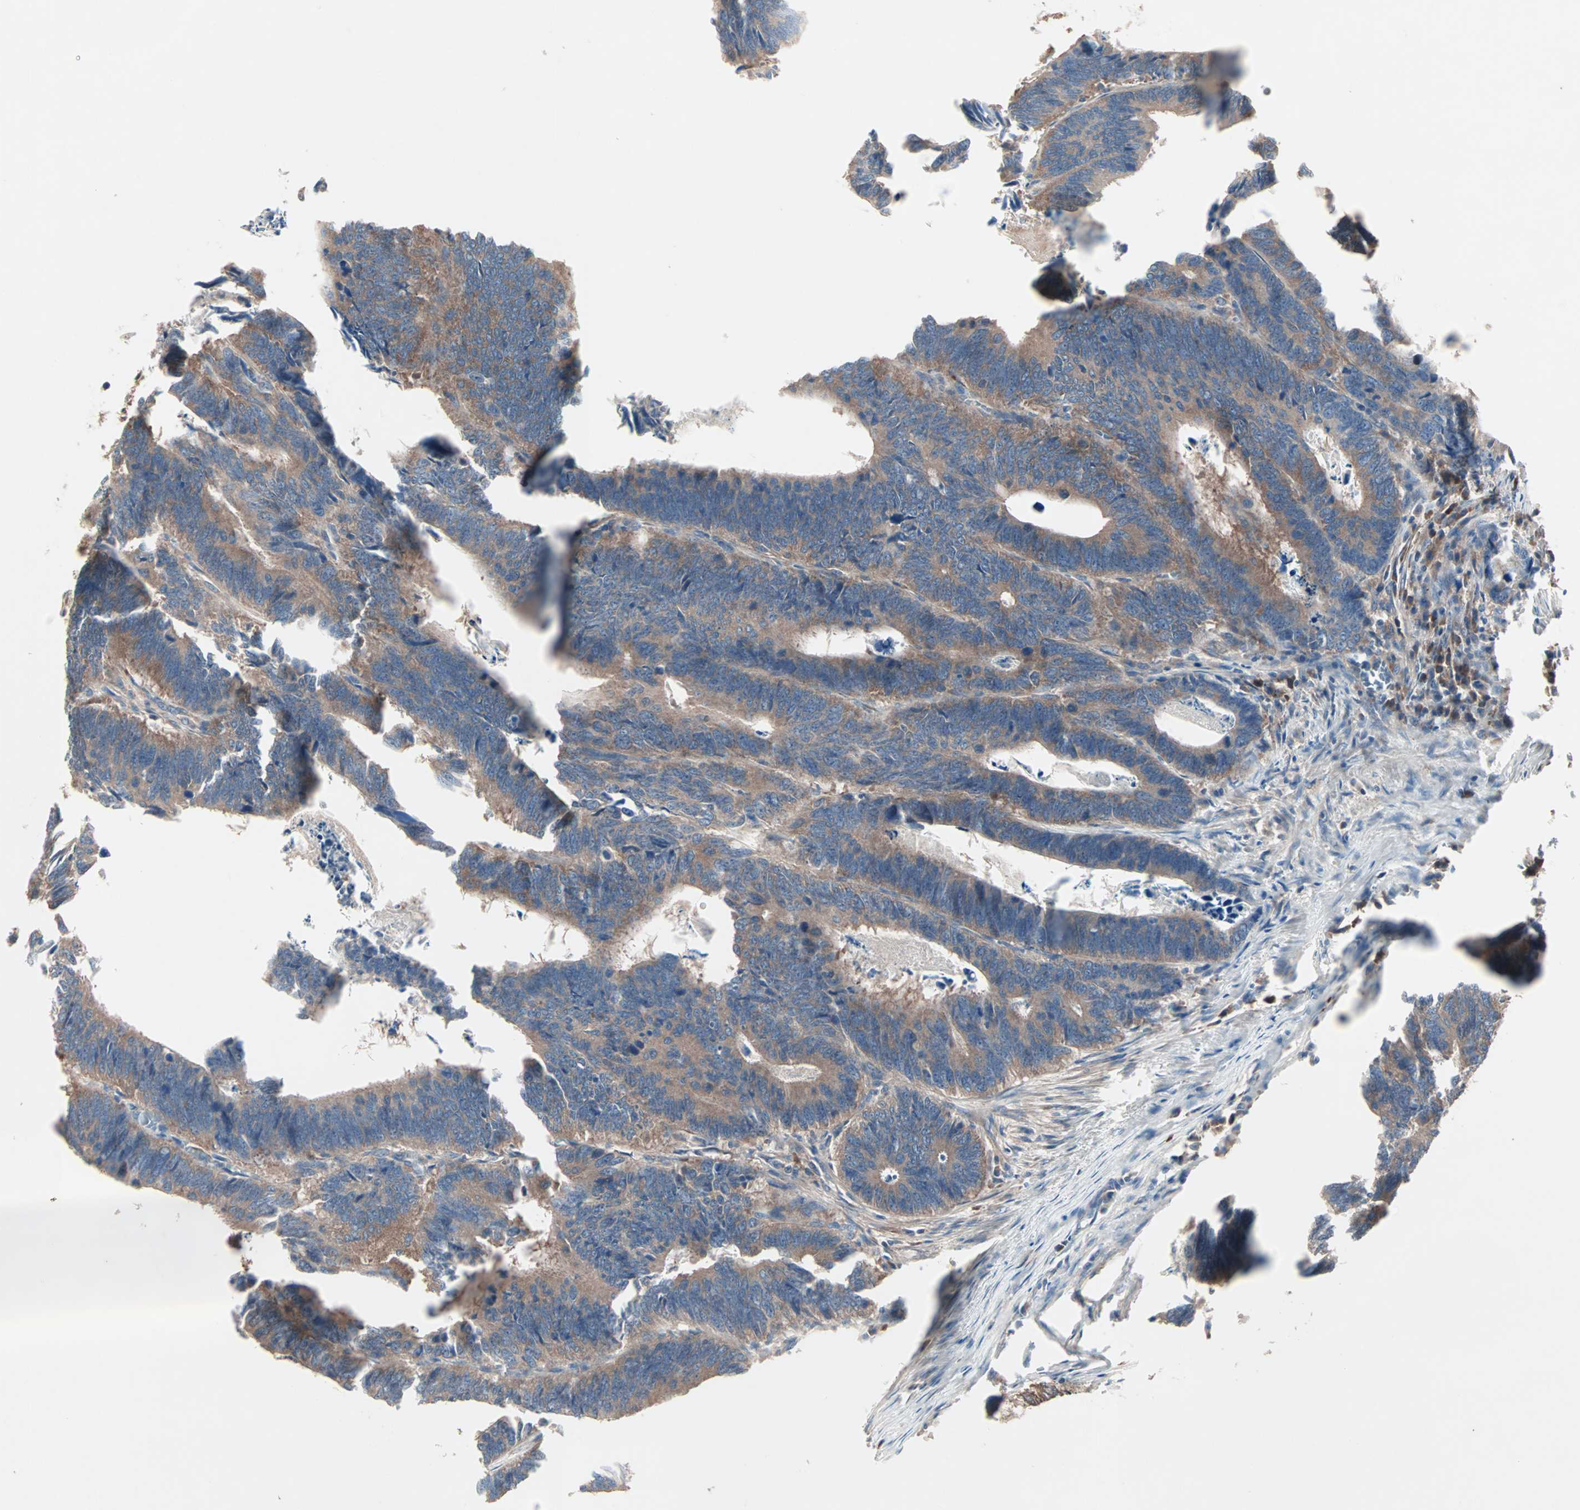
{"staining": {"intensity": "moderate", "quantity": ">75%", "location": "cytoplasmic/membranous"}, "tissue": "colorectal cancer", "cell_type": "Tumor cells", "image_type": "cancer", "snomed": [{"axis": "morphology", "description": "Adenocarcinoma, NOS"}, {"axis": "topography", "description": "Colon"}], "caption": "Human adenocarcinoma (colorectal) stained for a protein (brown) exhibits moderate cytoplasmic/membranous positive staining in about >75% of tumor cells.", "gene": "CAD", "patient": {"sex": "male", "age": 72}}